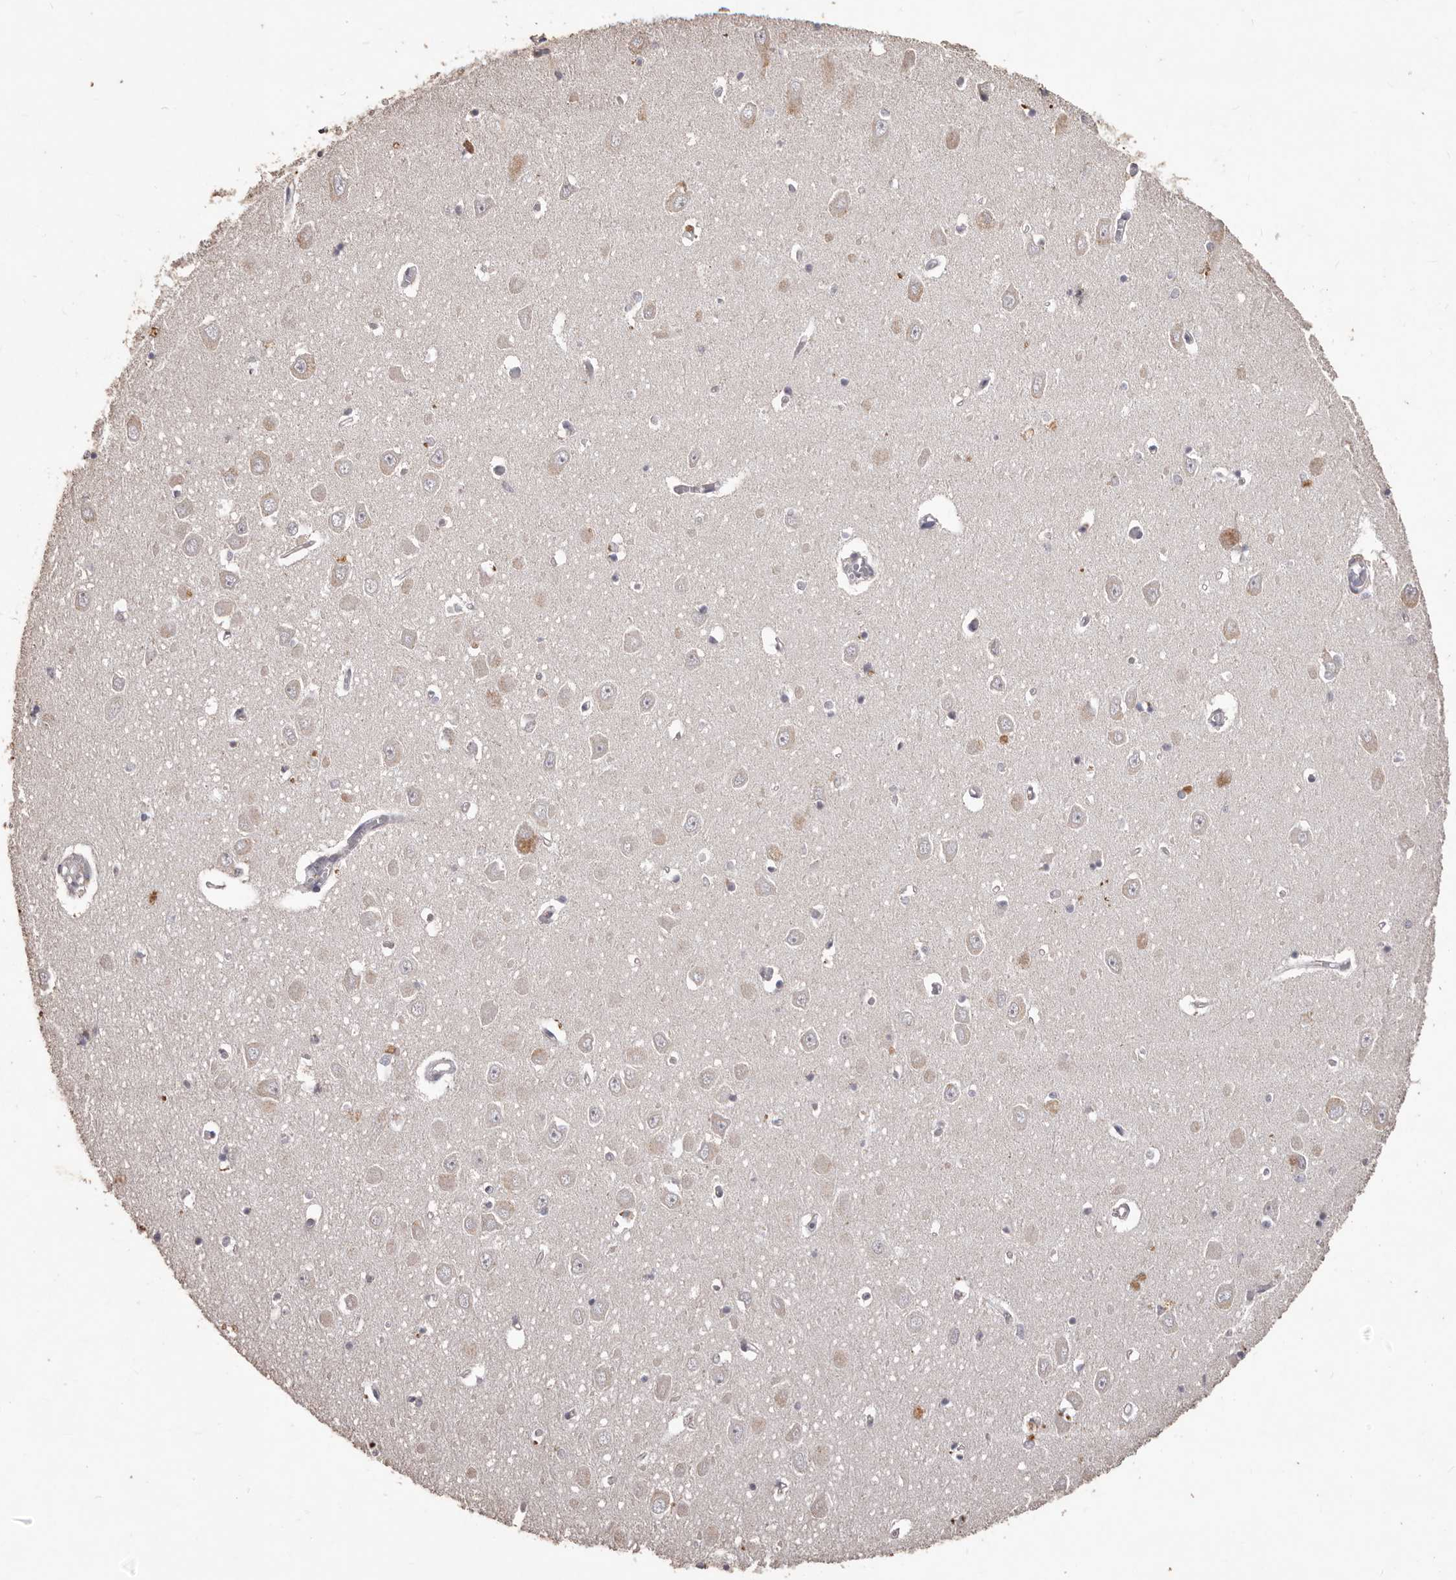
{"staining": {"intensity": "moderate", "quantity": "<25%", "location": "cytoplasmic/membranous"}, "tissue": "hippocampus", "cell_type": "Glial cells", "image_type": "normal", "snomed": [{"axis": "morphology", "description": "Normal tissue, NOS"}, {"axis": "topography", "description": "Hippocampus"}], "caption": "Brown immunohistochemical staining in unremarkable hippocampus displays moderate cytoplasmic/membranous positivity in approximately <25% of glial cells.", "gene": "PRSS27", "patient": {"sex": "male", "age": 70}}